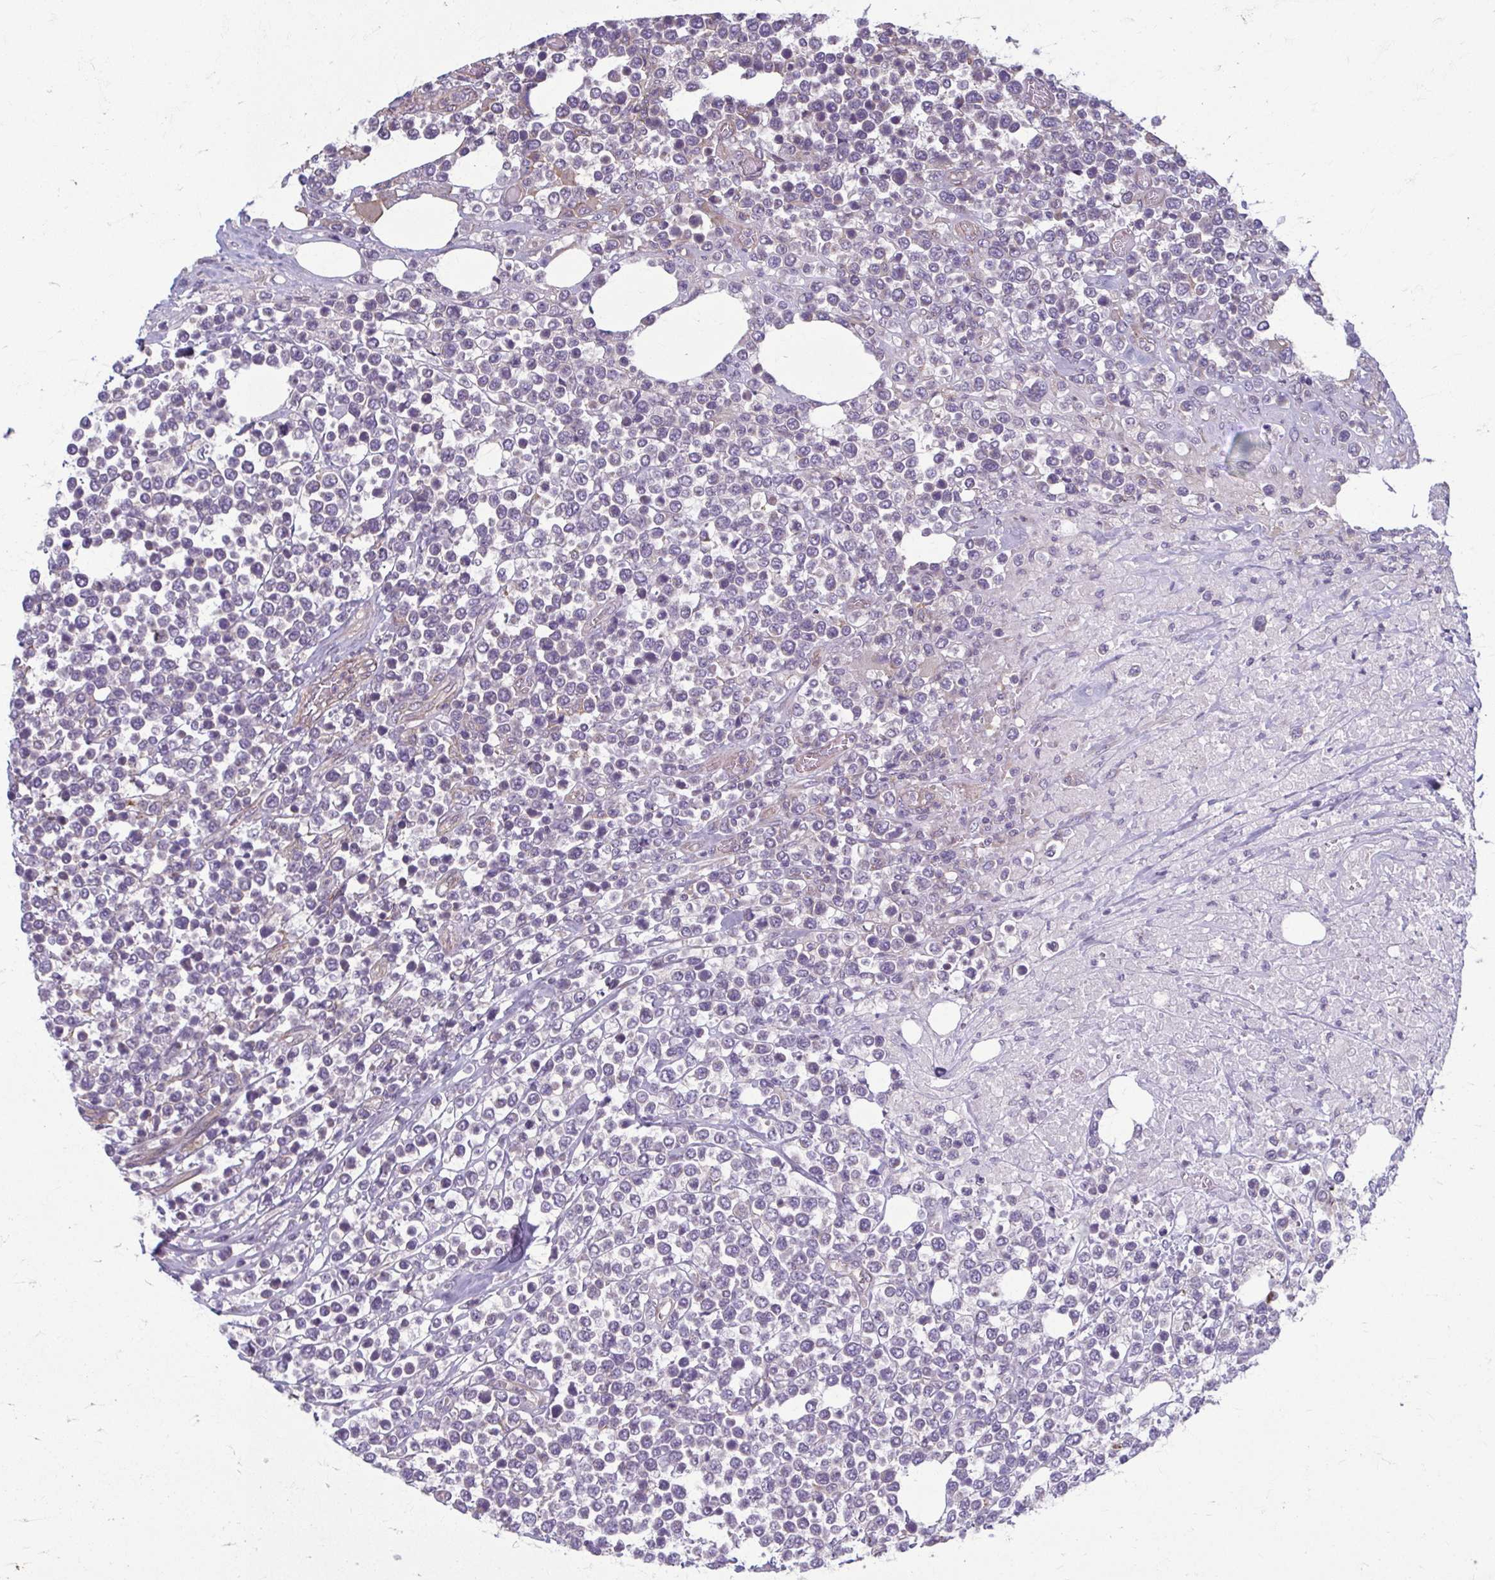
{"staining": {"intensity": "negative", "quantity": "none", "location": "none"}, "tissue": "lymphoma", "cell_type": "Tumor cells", "image_type": "cancer", "snomed": [{"axis": "morphology", "description": "Malignant lymphoma, non-Hodgkin's type, High grade"}, {"axis": "topography", "description": "Soft tissue"}], "caption": "Immunohistochemistry (IHC) histopathology image of neoplastic tissue: human lymphoma stained with DAB shows no significant protein positivity in tumor cells.", "gene": "EID2B", "patient": {"sex": "female", "age": 56}}